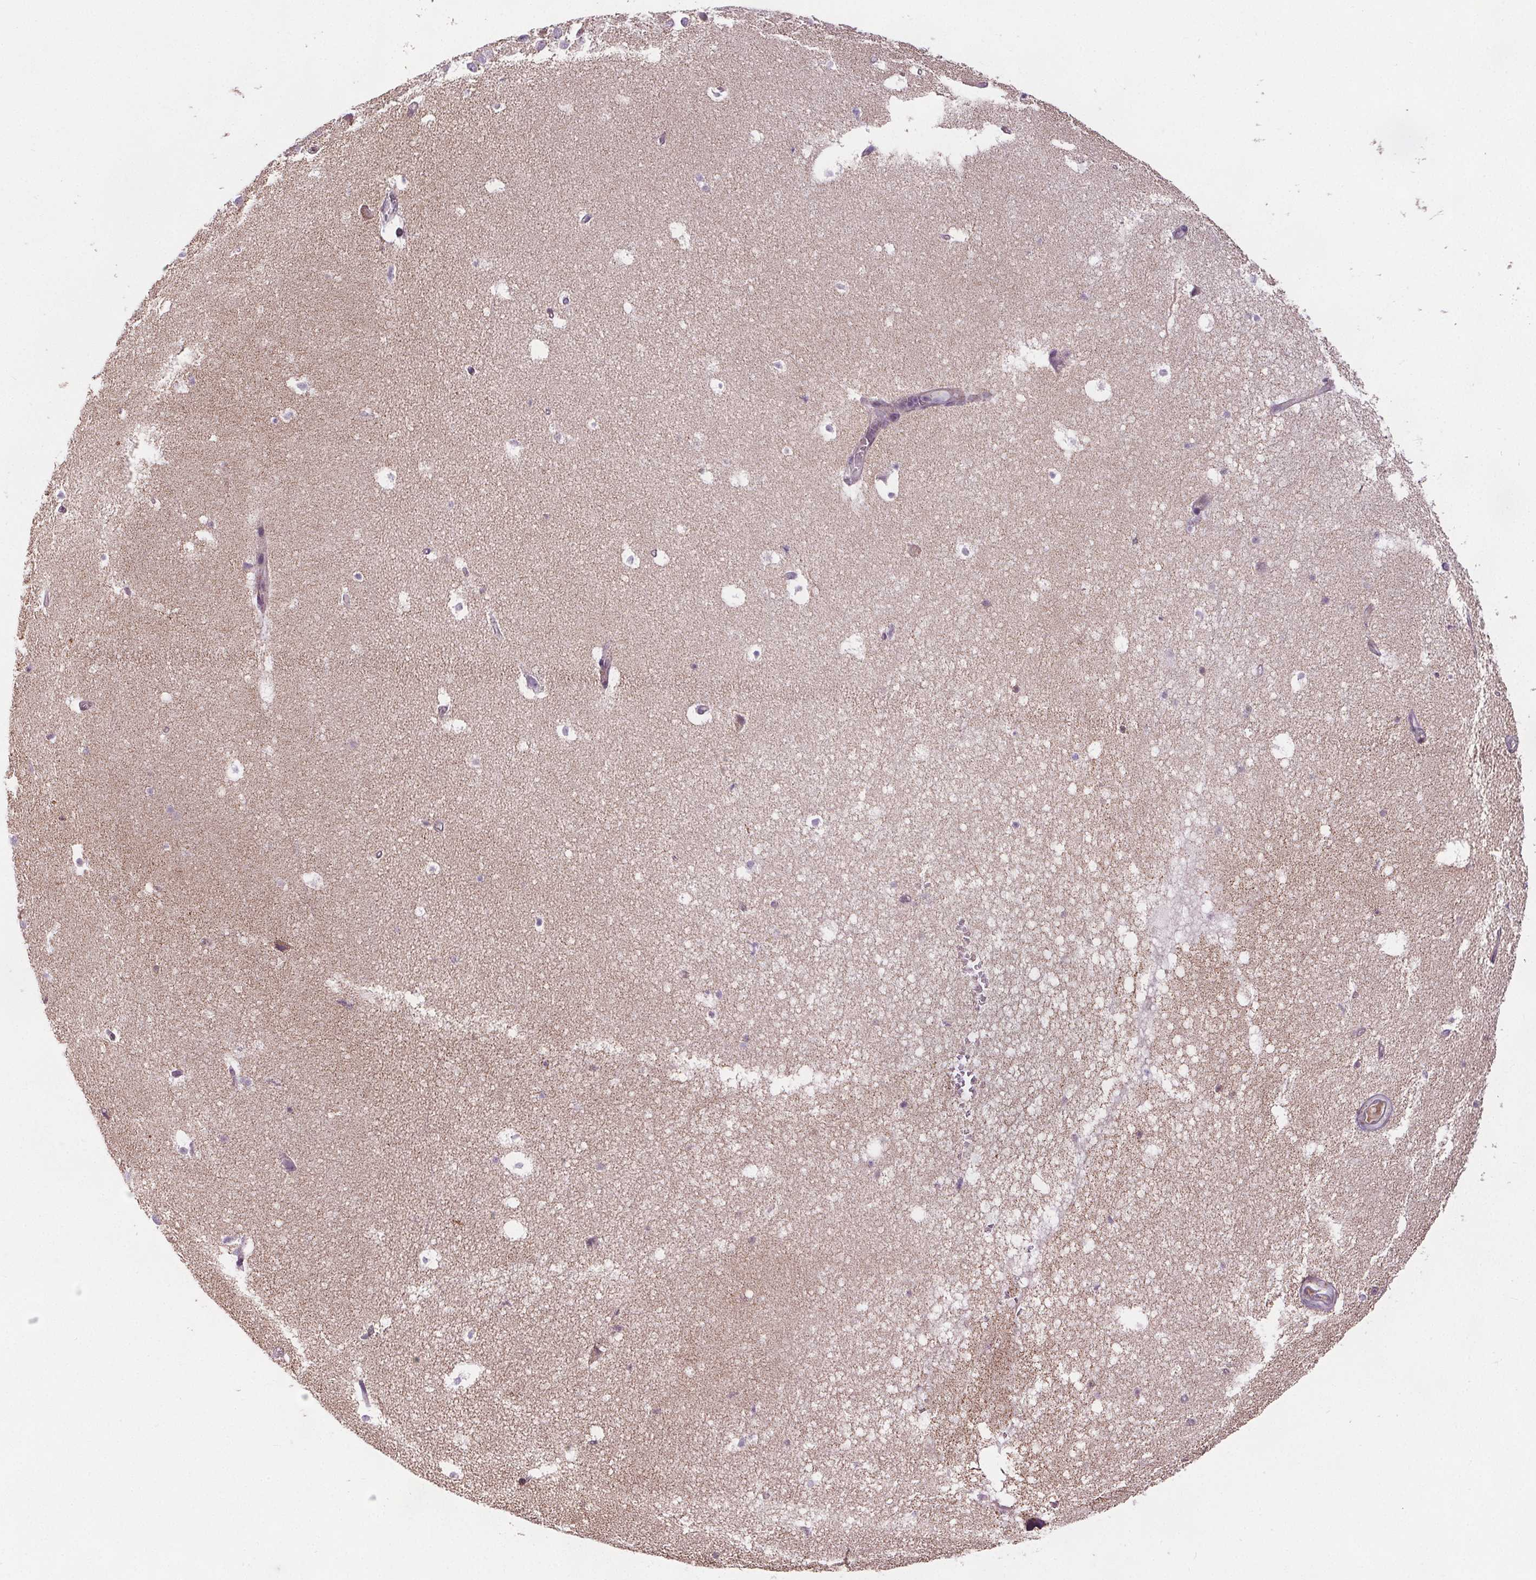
{"staining": {"intensity": "weak", "quantity": "25%-75%", "location": "cytoplasmic/membranous"}, "tissue": "hippocampus", "cell_type": "Glial cells", "image_type": "normal", "snomed": [{"axis": "morphology", "description": "Normal tissue, NOS"}, {"axis": "topography", "description": "Hippocampus"}], "caption": "Hippocampus stained with immunohistochemistry exhibits weak cytoplasmic/membranous positivity in approximately 25%-75% of glial cells. (Stains: DAB in brown, nuclei in blue, Microscopy: brightfield microscopy at high magnification).", "gene": "SUCLA2", "patient": {"sex": "male", "age": 26}}